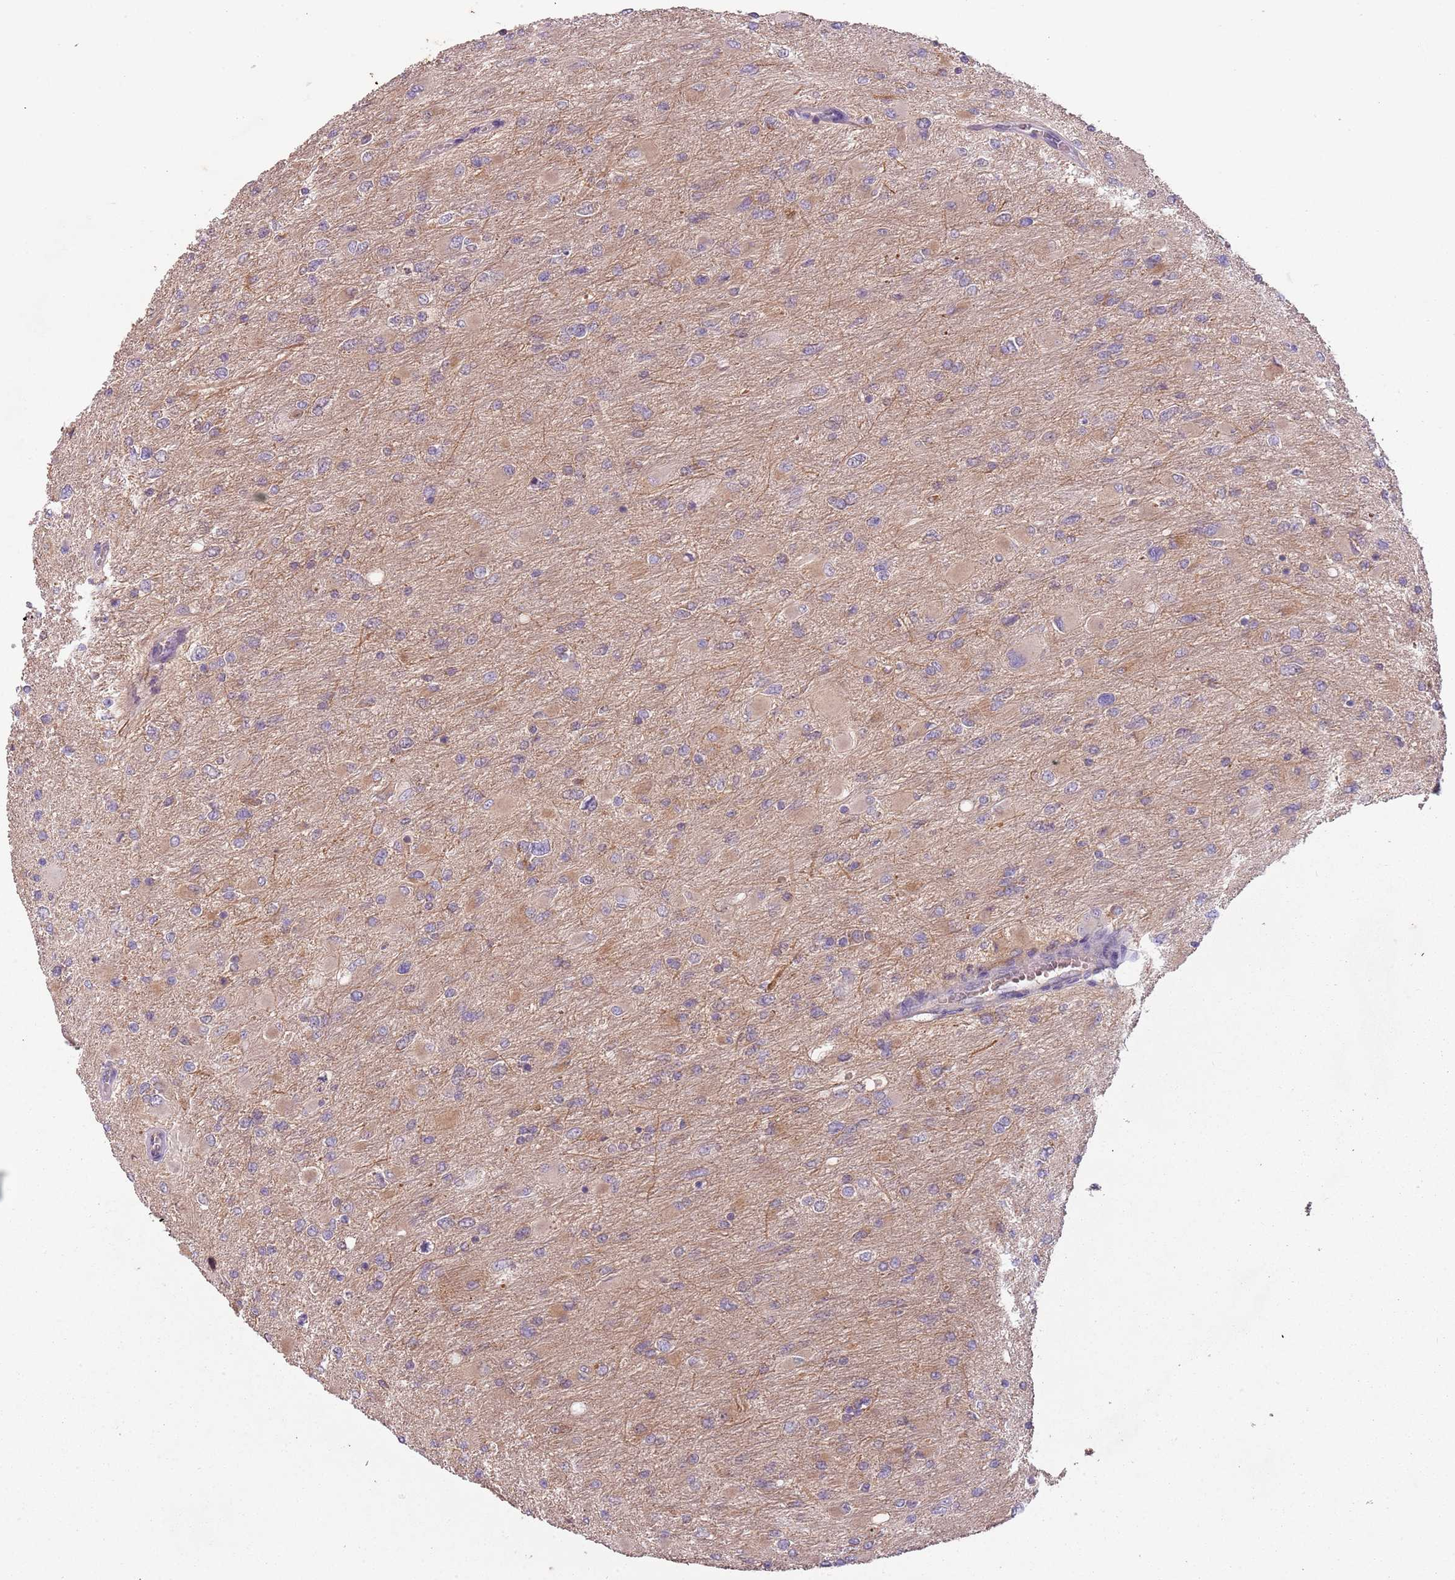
{"staining": {"intensity": "weak", "quantity": "25%-75%", "location": "cytoplasmic/membranous"}, "tissue": "glioma", "cell_type": "Tumor cells", "image_type": "cancer", "snomed": [{"axis": "morphology", "description": "Glioma, malignant, High grade"}, {"axis": "topography", "description": "Cerebral cortex"}], "caption": "An image of glioma stained for a protein exhibits weak cytoplasmic/membranous brown staining in tumor cells.", "gene": "FECH", "patient": {"sex": "female", "age": 36}}